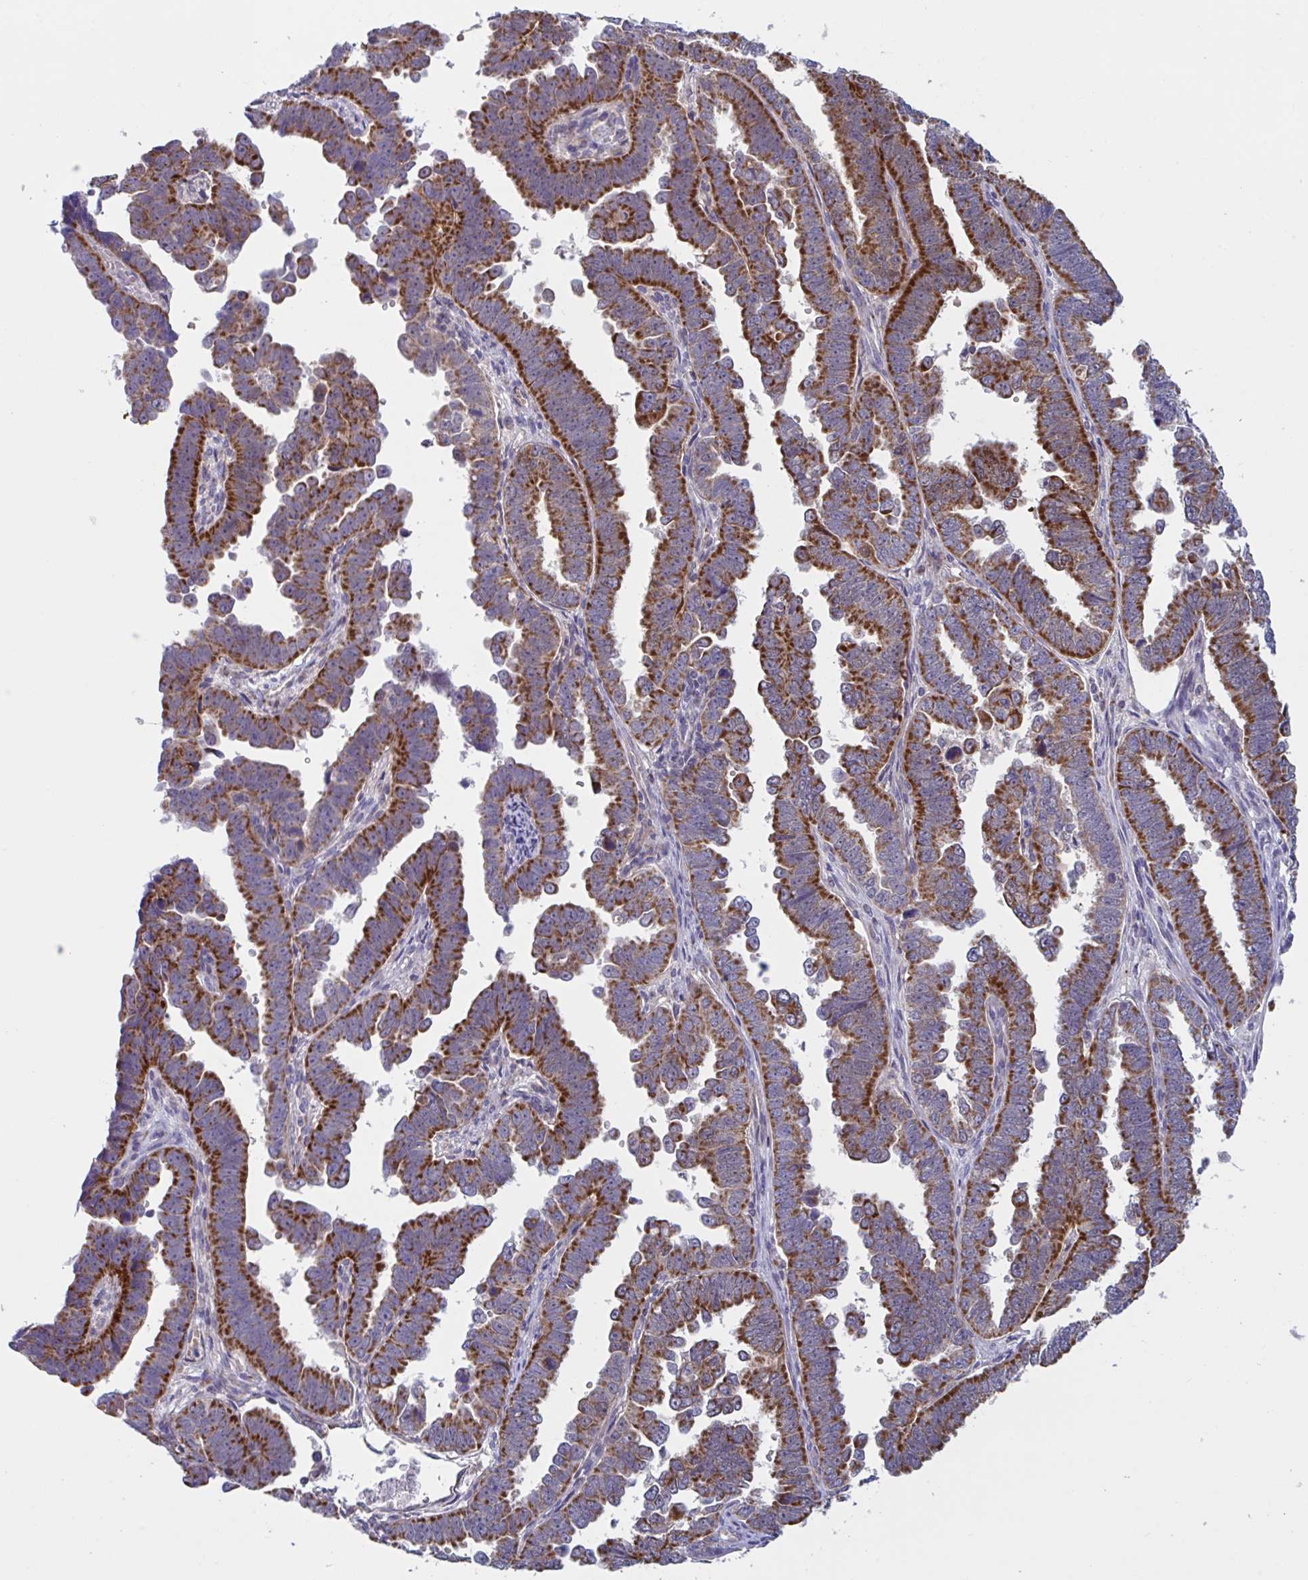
{"staining": {"intensity": "strong", "quantity": ">75%", "location": "cytoplasmic/membranous"}, "tissue": "endometrial cancer", "cell_type": "Tumor cells", "image_type": "cancer", "snomed": [{"axis": "morphology", "description": "Adenocarcinoma, NOS"}, {"axis": "topography", "description": "Endometrium"}], "caption": "A brown stain labels strong cytoplasmic/membranous staining of a protein in human endometrial cancer tumor cells. (Stains: DAB in brown, nuclei in blue, Microscopy: brightfield microscopy at high magnification).", "gene": "BCAT2", "patient": {"sex": "female", "age": 75}}